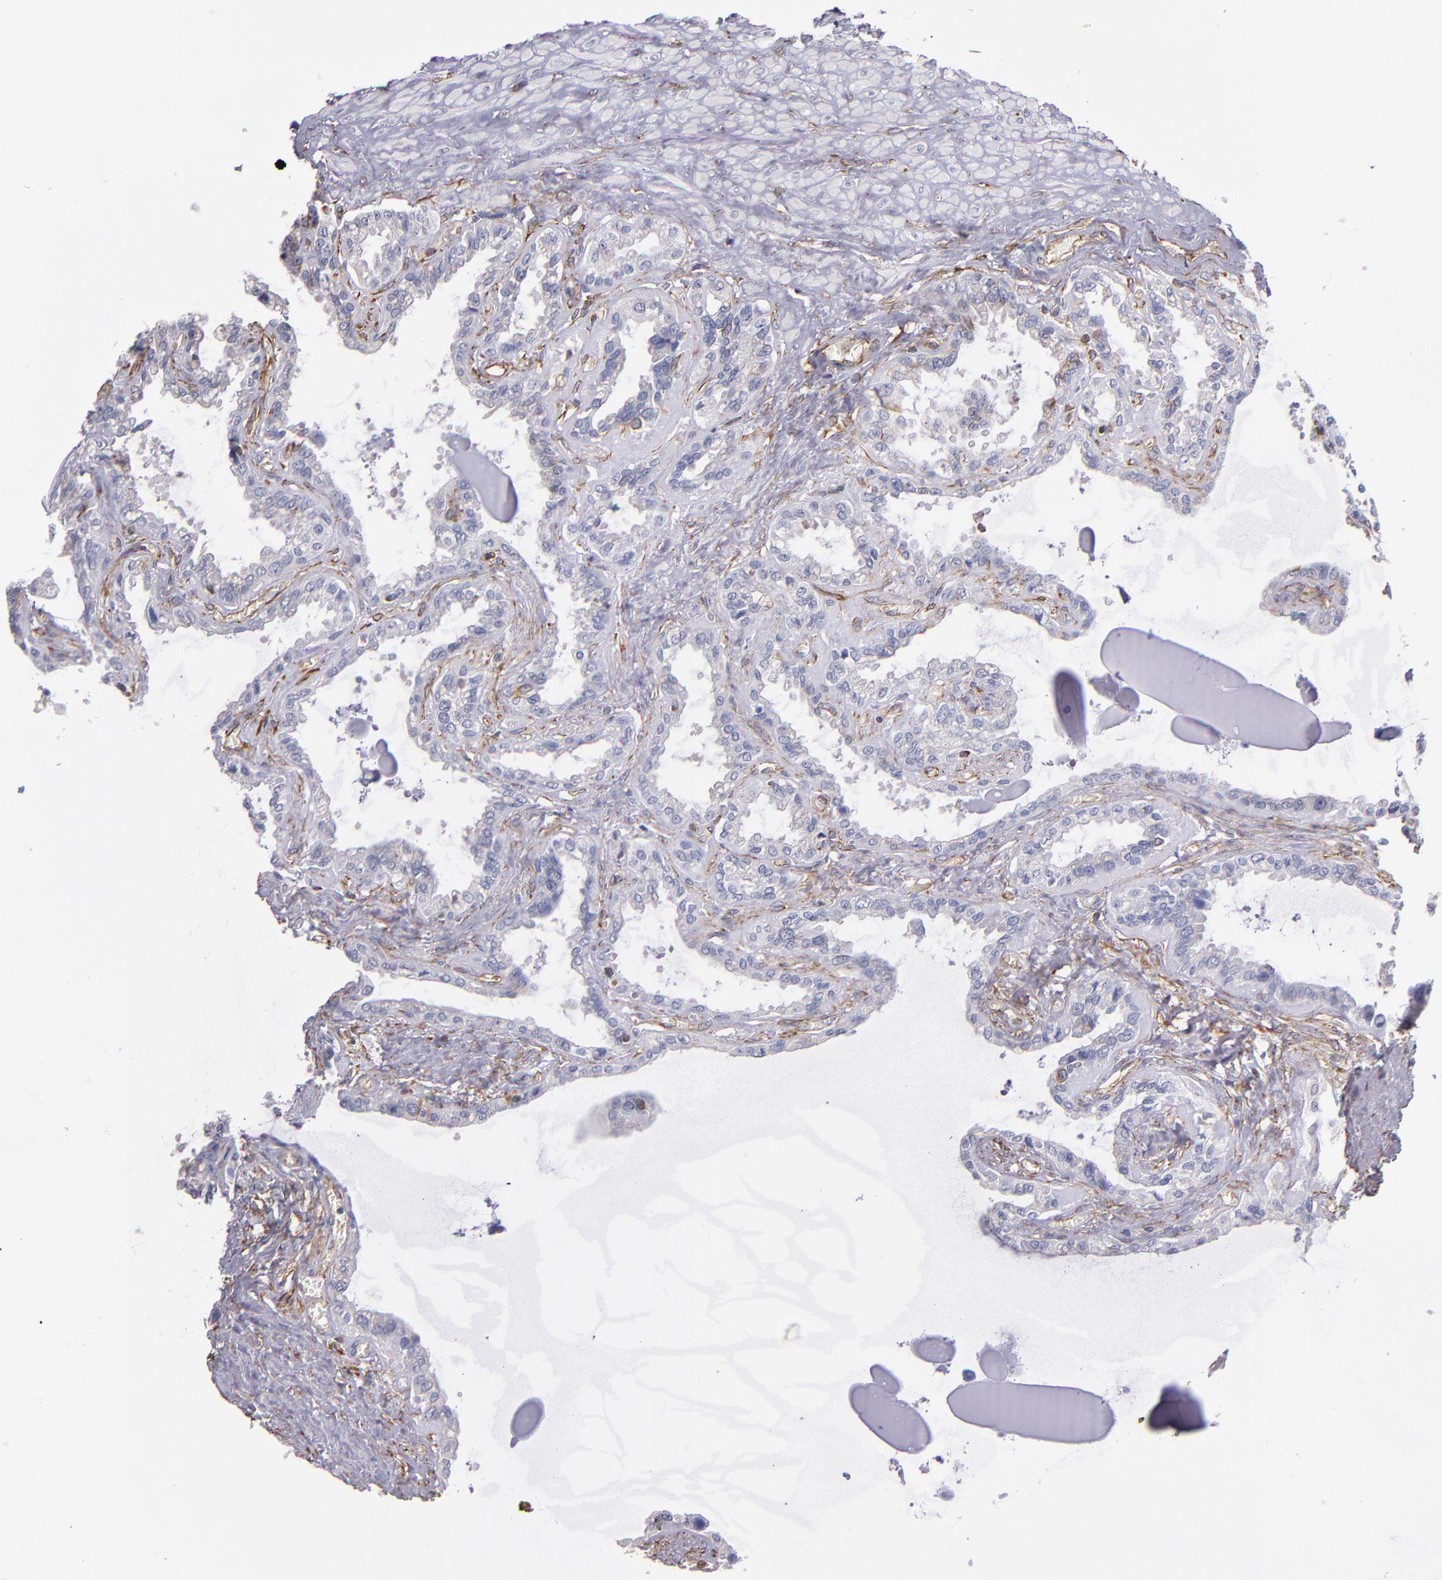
{"staining": {"intensity": "negative", "quantity": "none", "location": "none"}, "tissue": "seminal vesicle", "cell_type": "Glandular cells", "image_type": "normal", "snomed": [{"axis": "morphology", "description": "Normal tissue, NOS"}, {"axis": "morphology", "description": "Inflammation, NOS"}, {"axis": "topography", "description": "Urinary bladder"}, {"axis": "topography", "description": "Prostate"}, {"axis": "topography", "description": "Seminal veicle"}], "caption": "IHC histopathology image of normal seminal vesicle stained for a protein (brown), which shows no positivity in glandular cells. Brightfield microscopy of immunohistochemistry (IHC) stained with DAB (brown) and hematoxylin (blue), captured at high magnification.", "gene": "ABCC1", "patient": {"sex": "male", "age": 82}}